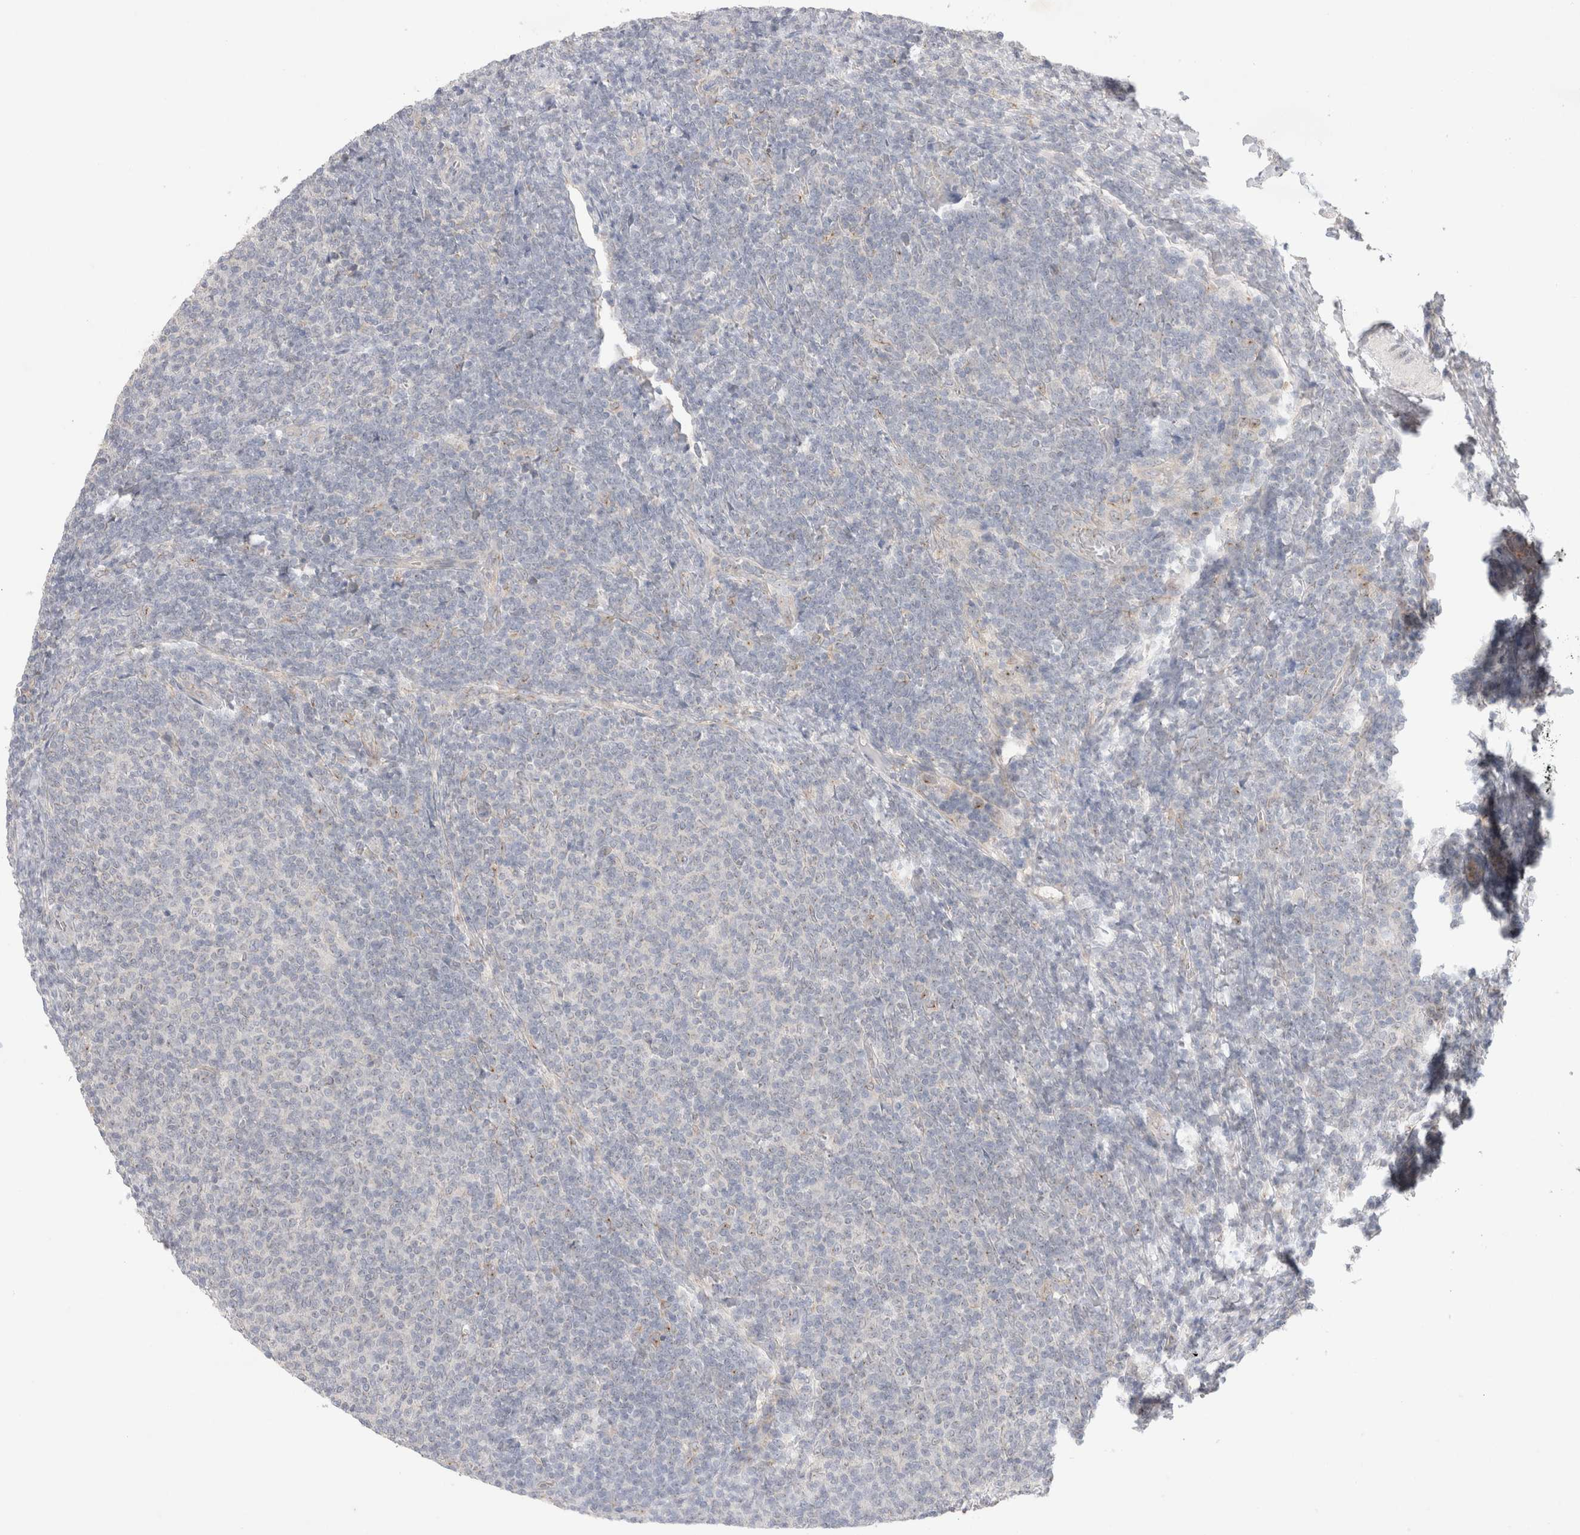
{"staining": {"intensity": "negative", "quantity": "none", "location": "none"}, "tissue": "lymphoma", "cell_type": "Tumor cells", "image_type": "cancer", "snomed": [{"axis": "morphology", "description": "Malignant lymphoma, non-Hodgkin's type, Low grade"}, {"axis": "topography", "description": "Lymph node"}], "caption": "This is an IHC photomicrograph of lymphoma. There is no staining in tumor cells.", "gene": "BICD2", "patient": {"sex": "male", "age": 66}}